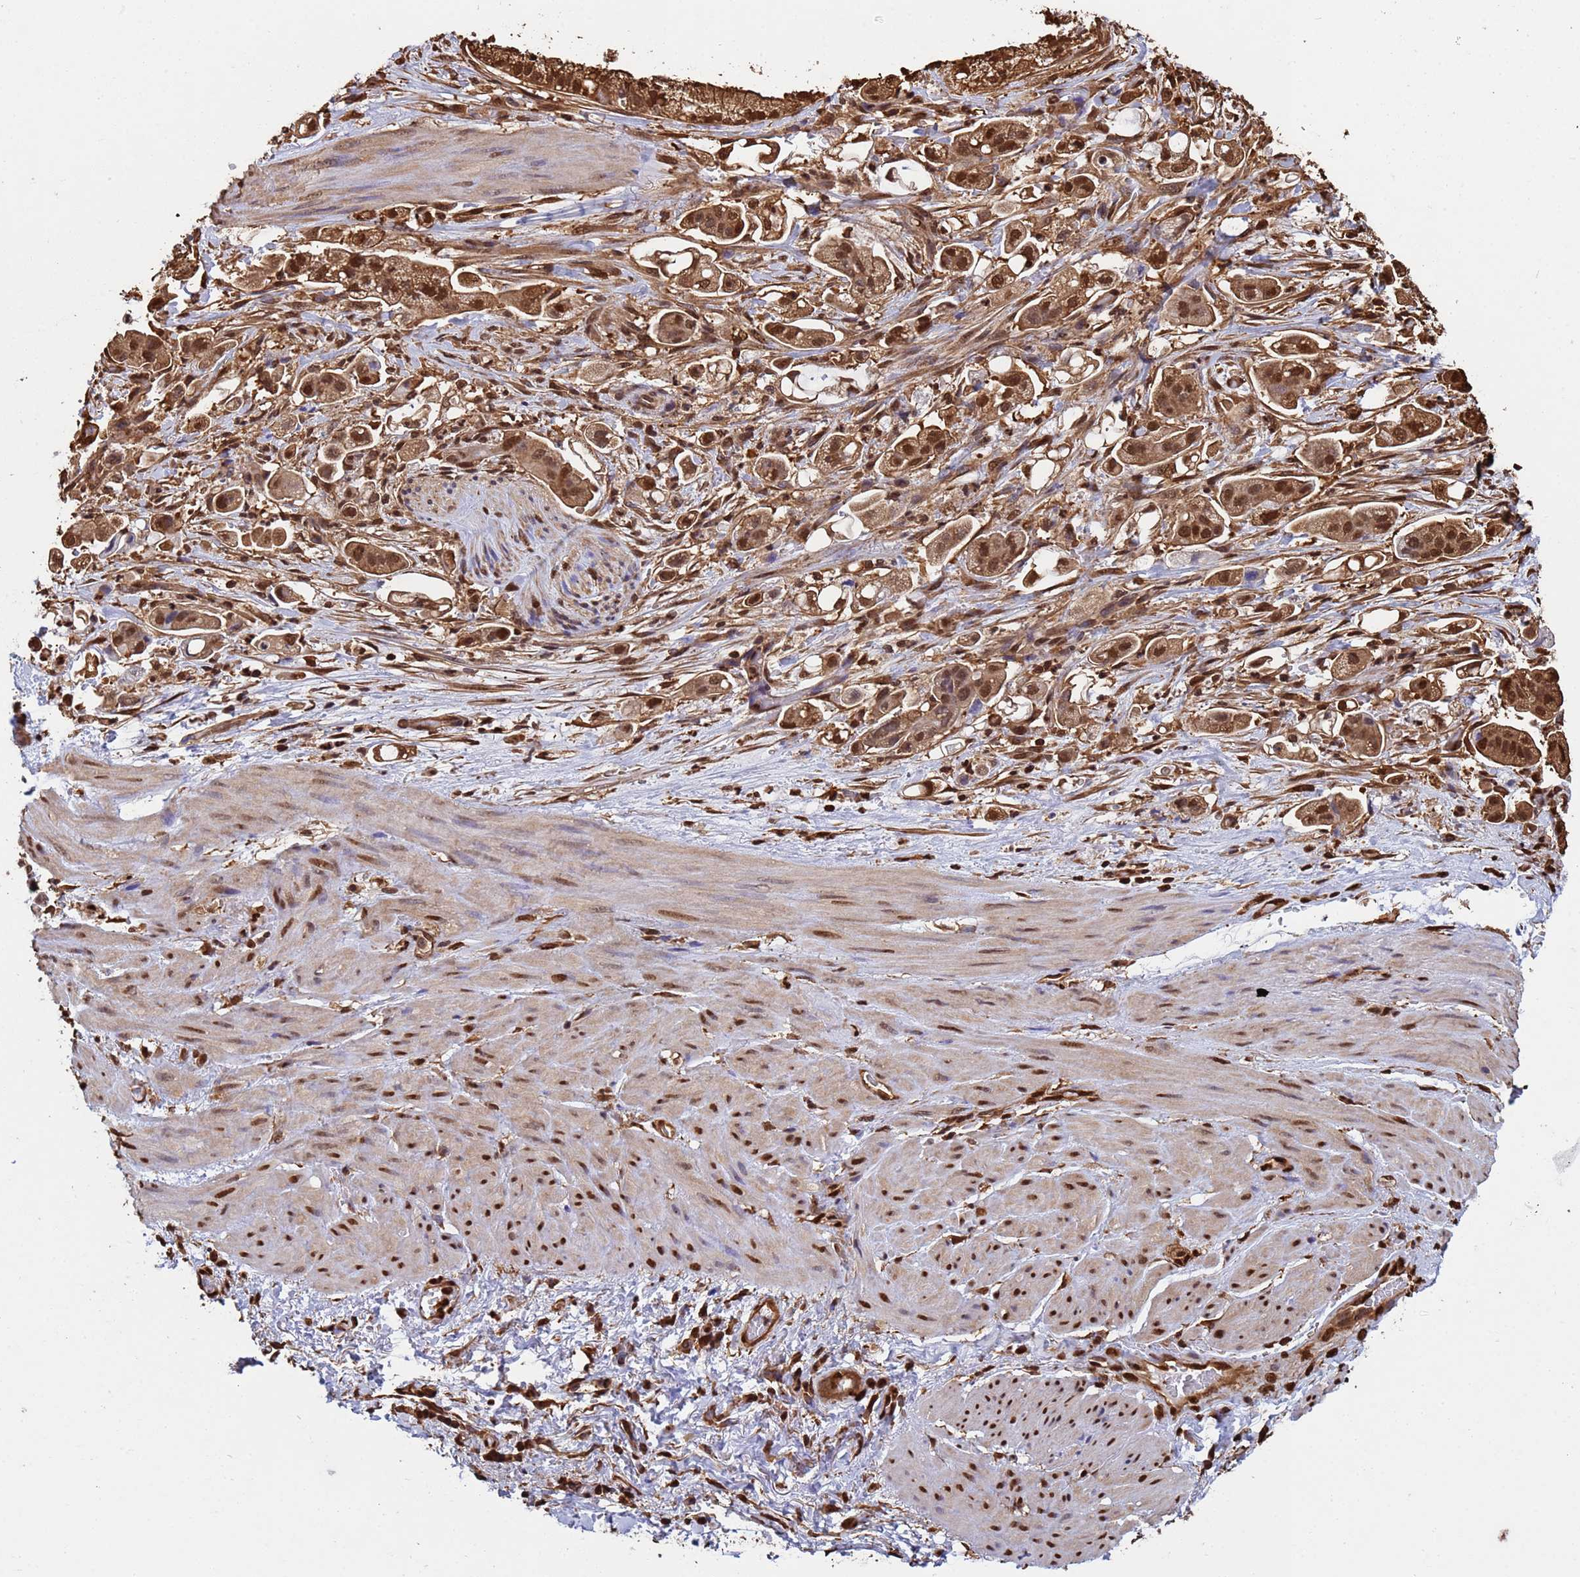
{"staining": {"intensity": "moderate", "quantity": ">75%", "location": "cytoplasmic/membranous,nuclear"}, "tissue": "stomach cancer", "cell_type": "Tumor cells", "image_type": "cancer", "snomed": [{"axis": "morphology", "description": "Adenocarcinoma, NOS"}, {"axis": "topography", "description": "Stomach"}], "caption": "Stomach adenocarcinoma tissue shows moderate cytoplasmic/membranous and nuclear expression in about >75% of tumor cells, visualized by immunohistochemistry.", "gene": "SUMO4", "patient": {"sex": "male", "age": 62}}